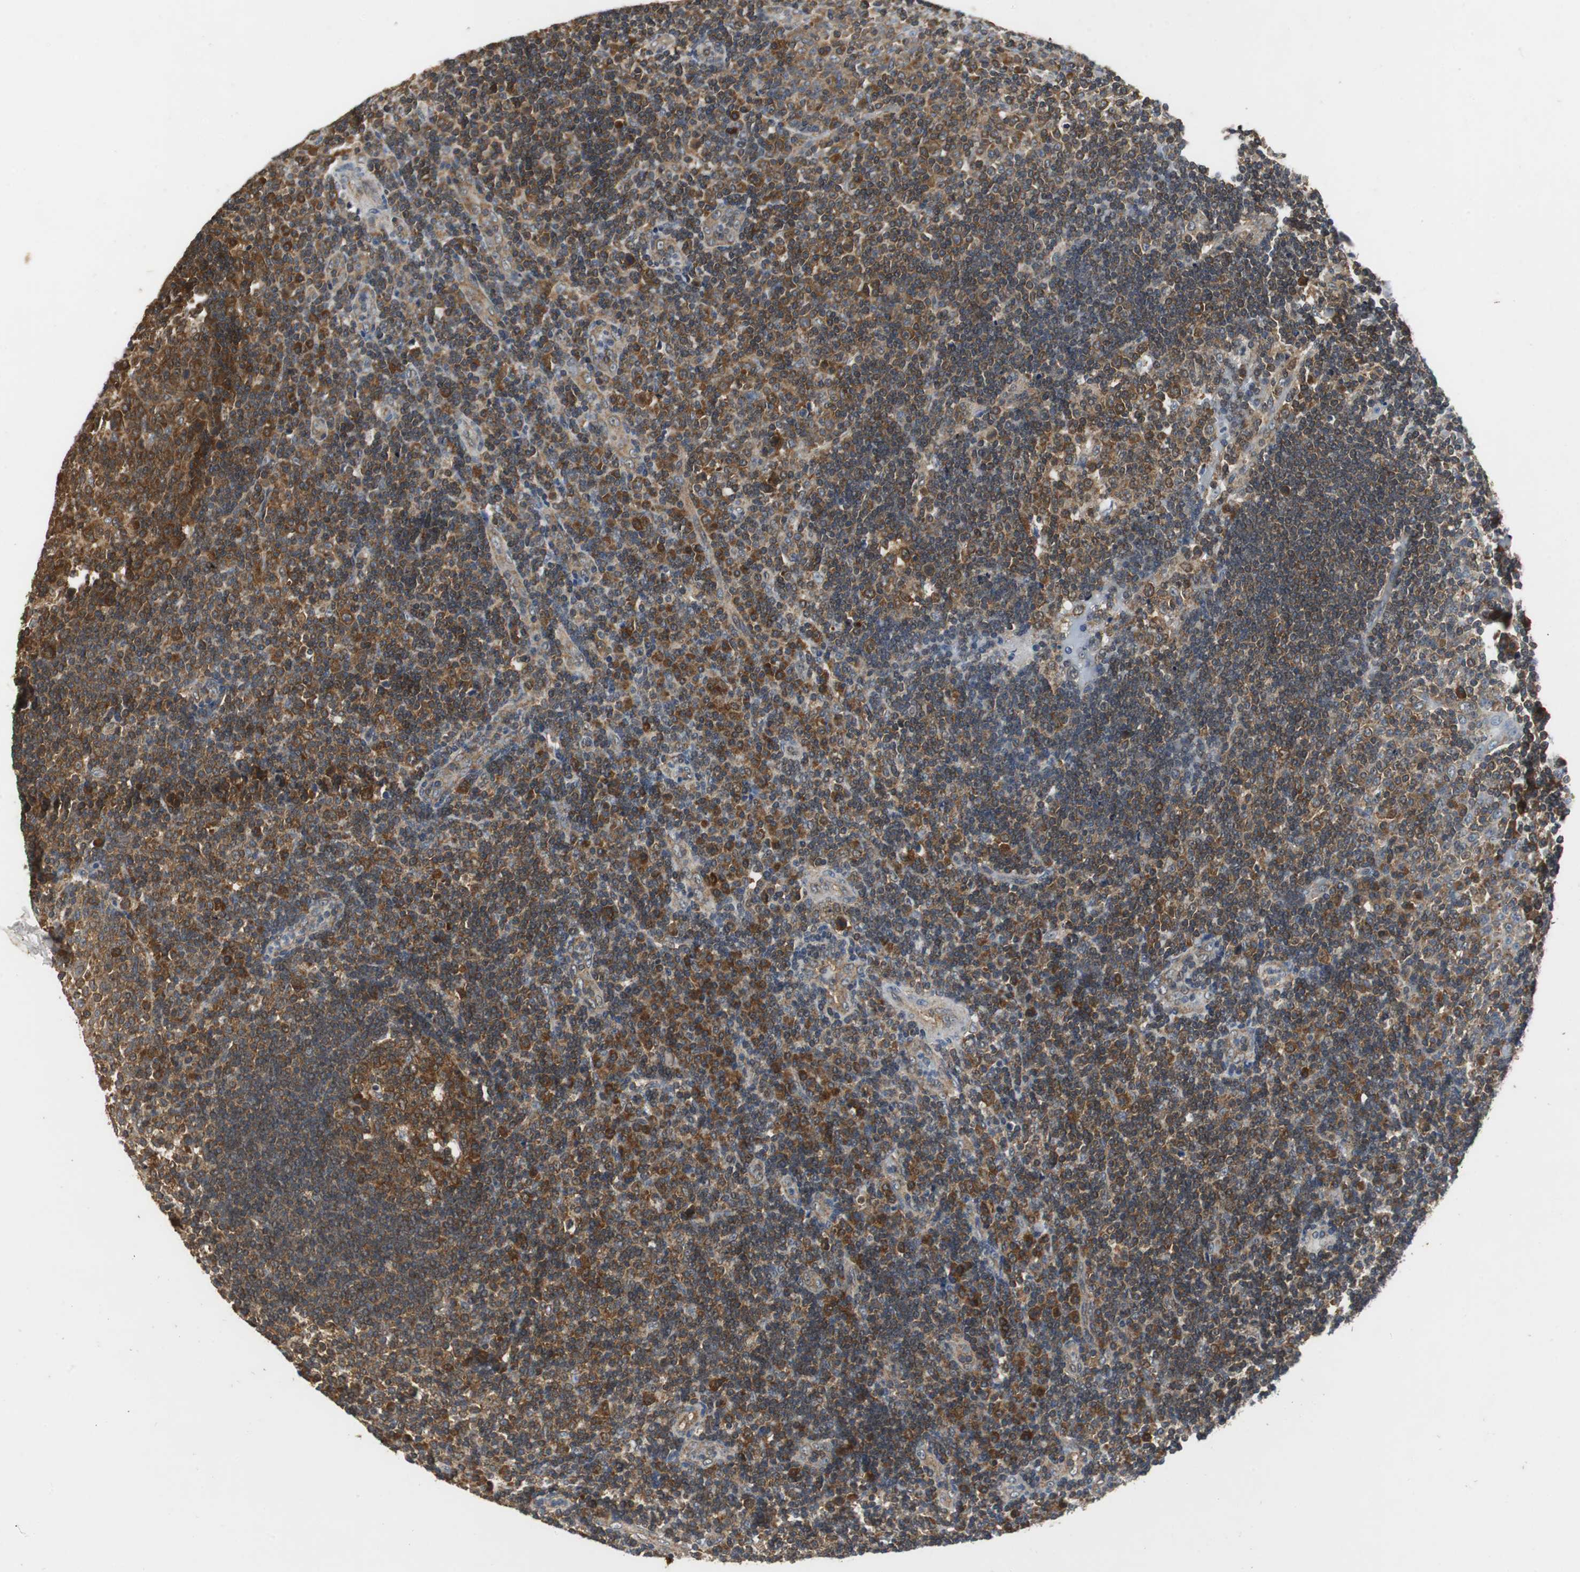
{"staining": {"intensity": "strong", "quantity": ">75%", "location": "cytoplasmic/membranous"}, "tissue": "tonsil", "cell_type": "Germinal center cells", "image_type": "normal", "snomed": [{"axis": "morphology", "description": "Normal tissue, NOS"}, {"axis": "topography", "description": "Tonsil"}], "caption": "The histopathology image shows immunohistochemical staining of normal tonsil. There is strong cytoplasmic/membranous expression is appreciated in about >75% of germinal center cells.", "gene": "VBP1", "patient": {"sex": "female", "age": 40}}